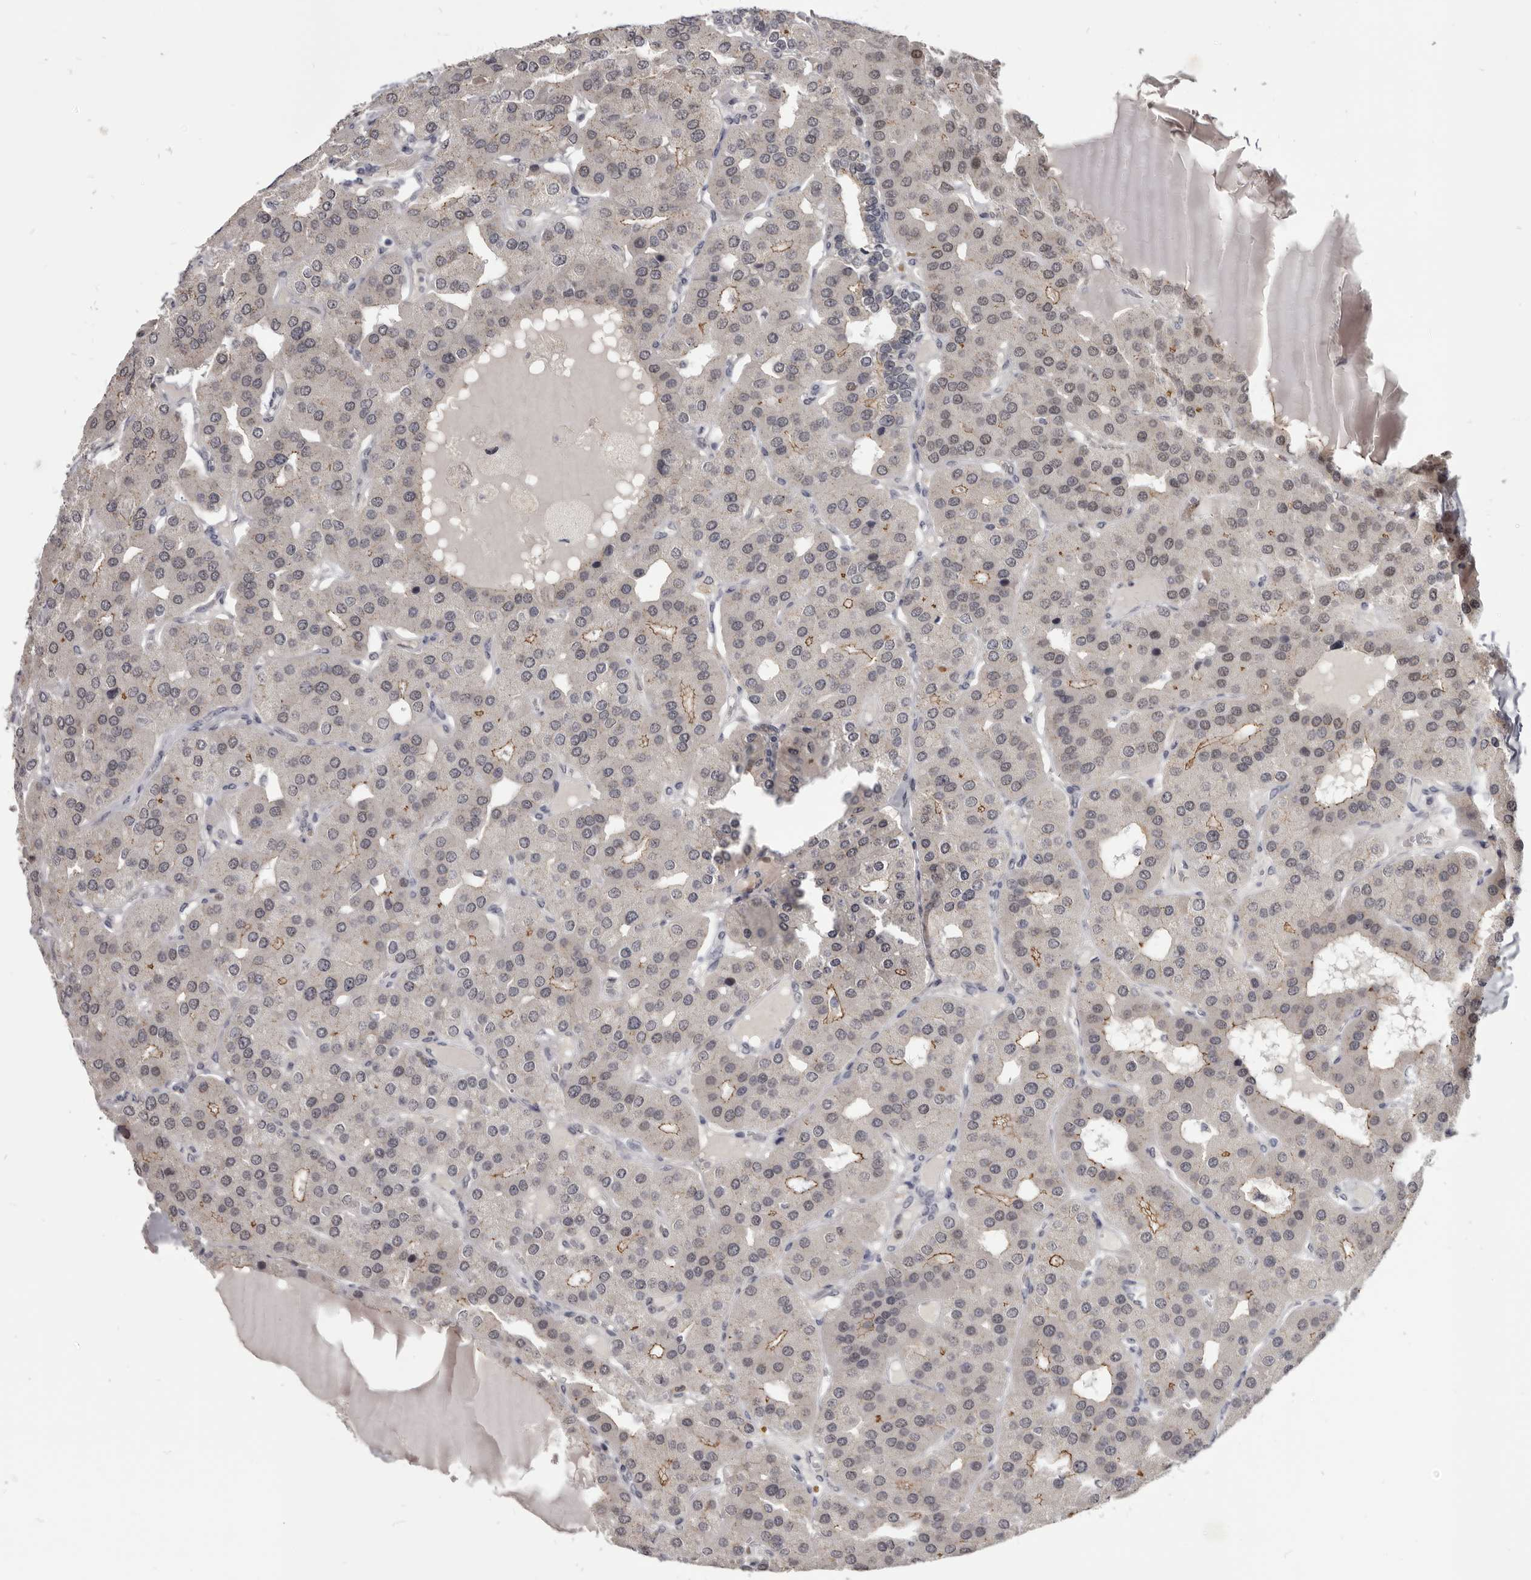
{"staining": {"intensity": "moderate", "quantity": "25%-75%", "location": "cytoplasmic/membranous"}, "tissue": "parathyroid gland", "cell_type": "Glandular cells", "image_type": "normal", "snomed": [{"axis": "morphology", "description": "Normal tissue, NOS"}, {"axis": "morphology", "description": "Adenoma, NOS"}, {"axis": "topography", "description": "Parathyroid gland"}], "caption": "A photomicrograph showing moderate cytoplasmic/membranous positivity in approximately 25%-75% of glandular cells in benign parathyroid gland, as visualized by brown immunohistochemical staining.", "gene": "CGN", "patient": {"sex": "female", "age": 86}}